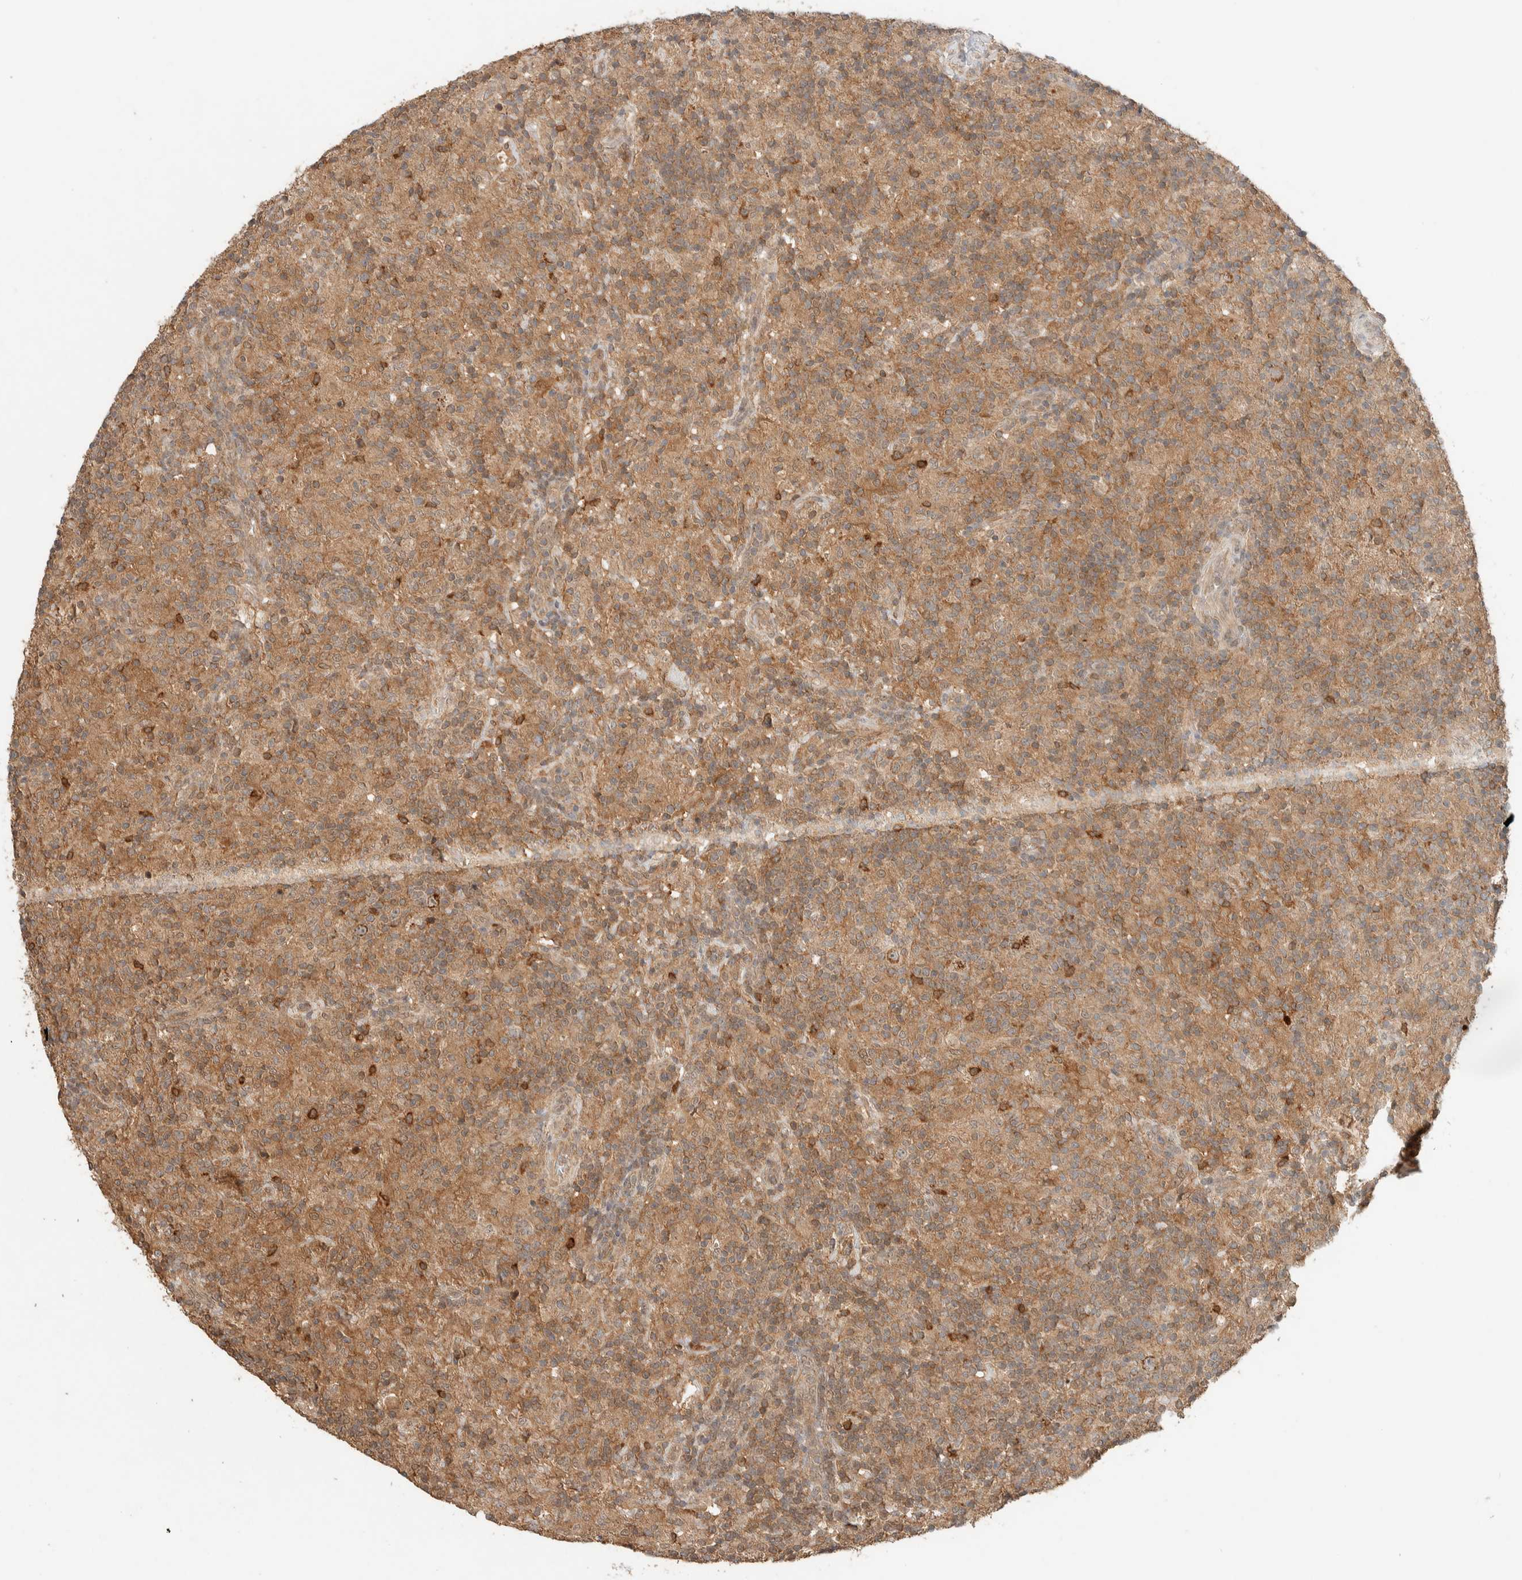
{"staining": {"intensity": "strong", "quantity": "25%-75%", "location": "cytoplasmic/membranous,nuclear"}, "tissue": "lymphoma", "cell_type": "Tumor cells", "image_type": "cancer", "snomed": [{"axis": "morphology", "description": "Hodgkin's disease, NOS"}, {"axis": "topography", "description": "Lymph node"}], "caption": "The photomicrograph shows staining of Hodgkin's disease, revealing strong cytoplasmic/membranous and nuclear protein expression (brown color) within tumor cells. (DAB IHC with brightfield microscopy, high magnification).", "gene": "ZNF567", "patient": {"sex": "male", "age": 70}}